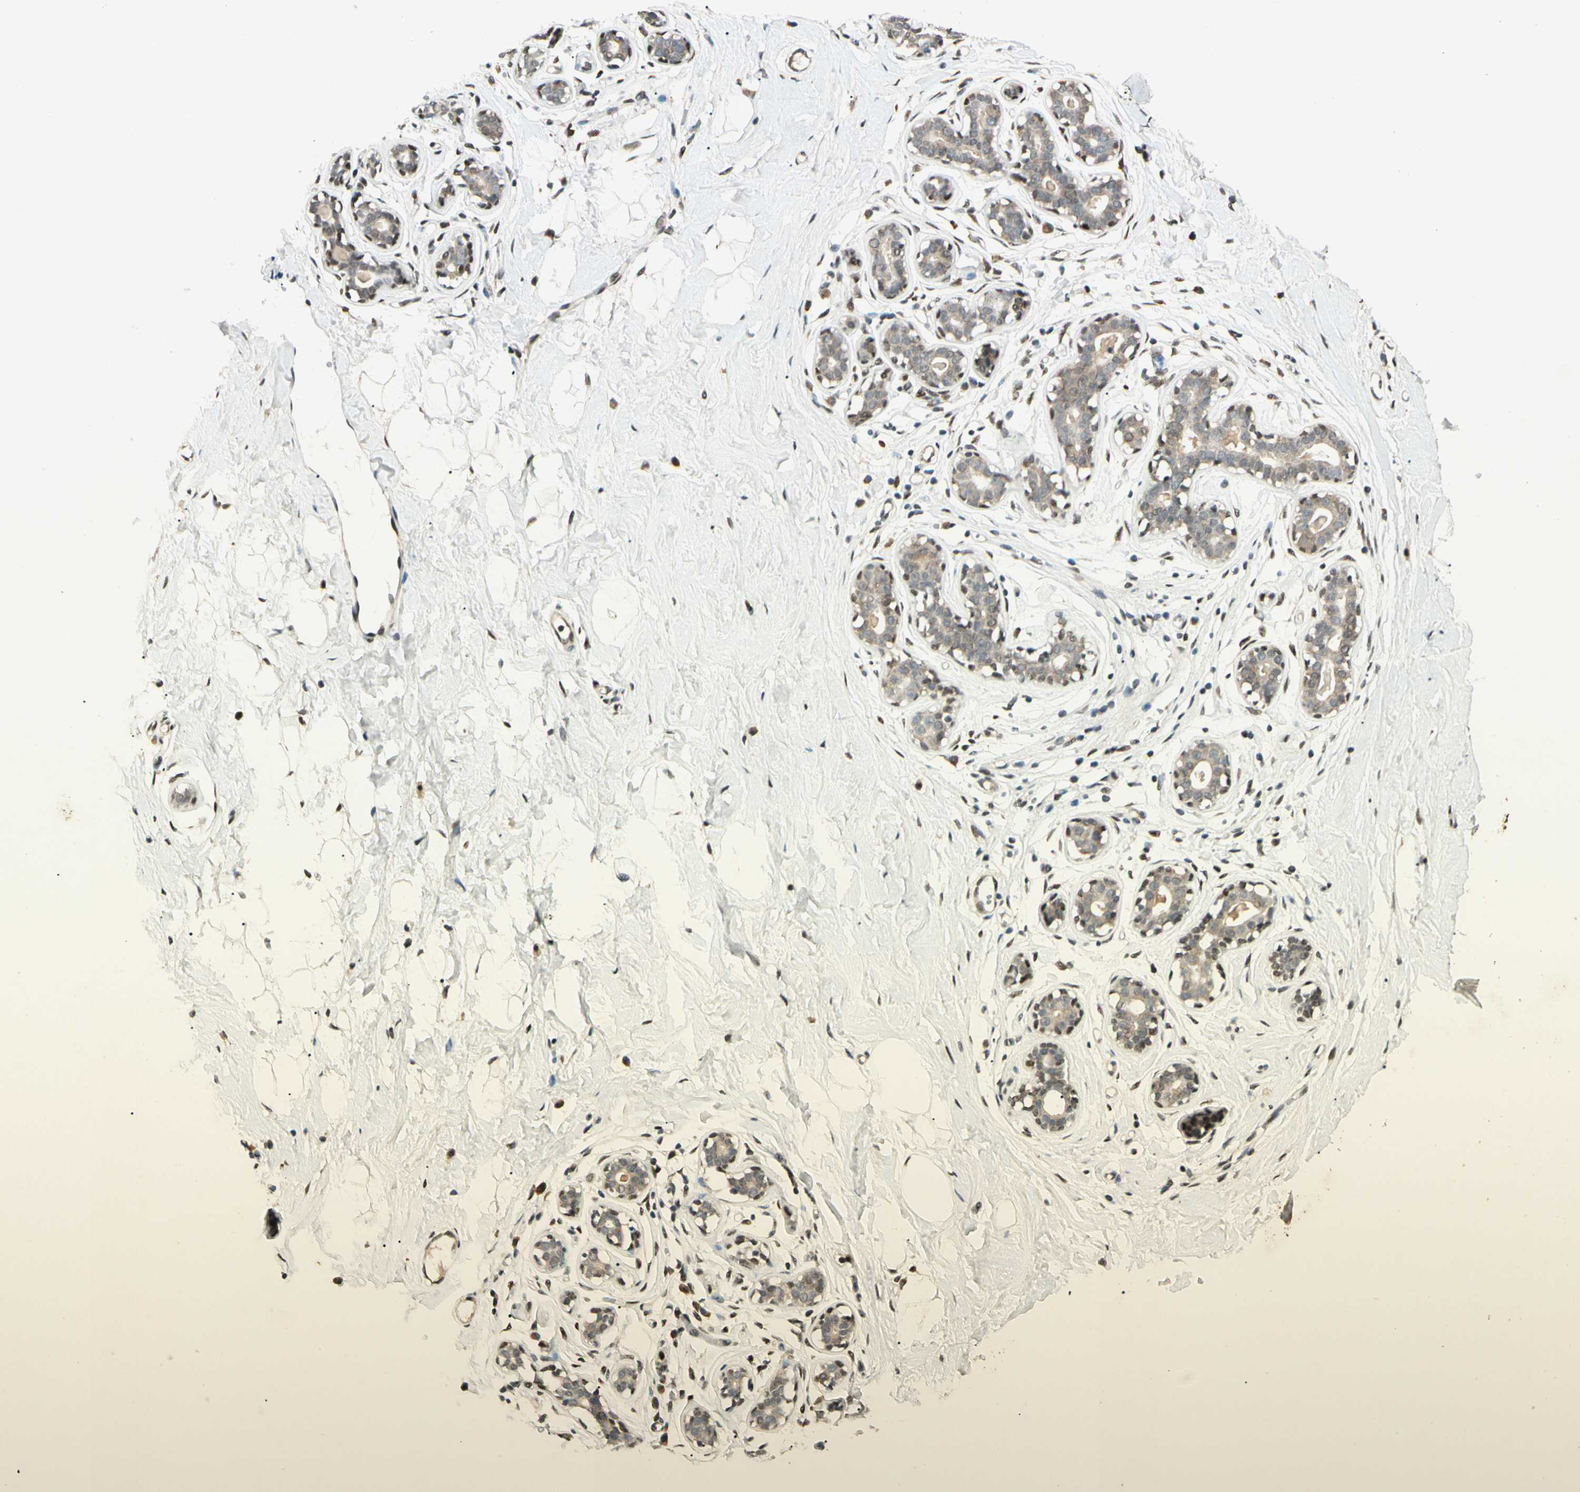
{"staining": {"intensity": "moderate", "quantity": ">75%", "location": "nuclear"}, "tissue": "breast", "cell_type": "Adipocytes", "image_type": "normal", "snomed": [{"axis": "morphology", "description": "Normal tissue, NOS"}, {"axis": "topography", "description": "Breast"}], "caption": "The image demonstrates staining of benign breast, revealing moderate nuclear protein positivity (brown color) within adipocytes.", "gene": "ZBTB4", "patient": {"sex": "female", "age": 23}}